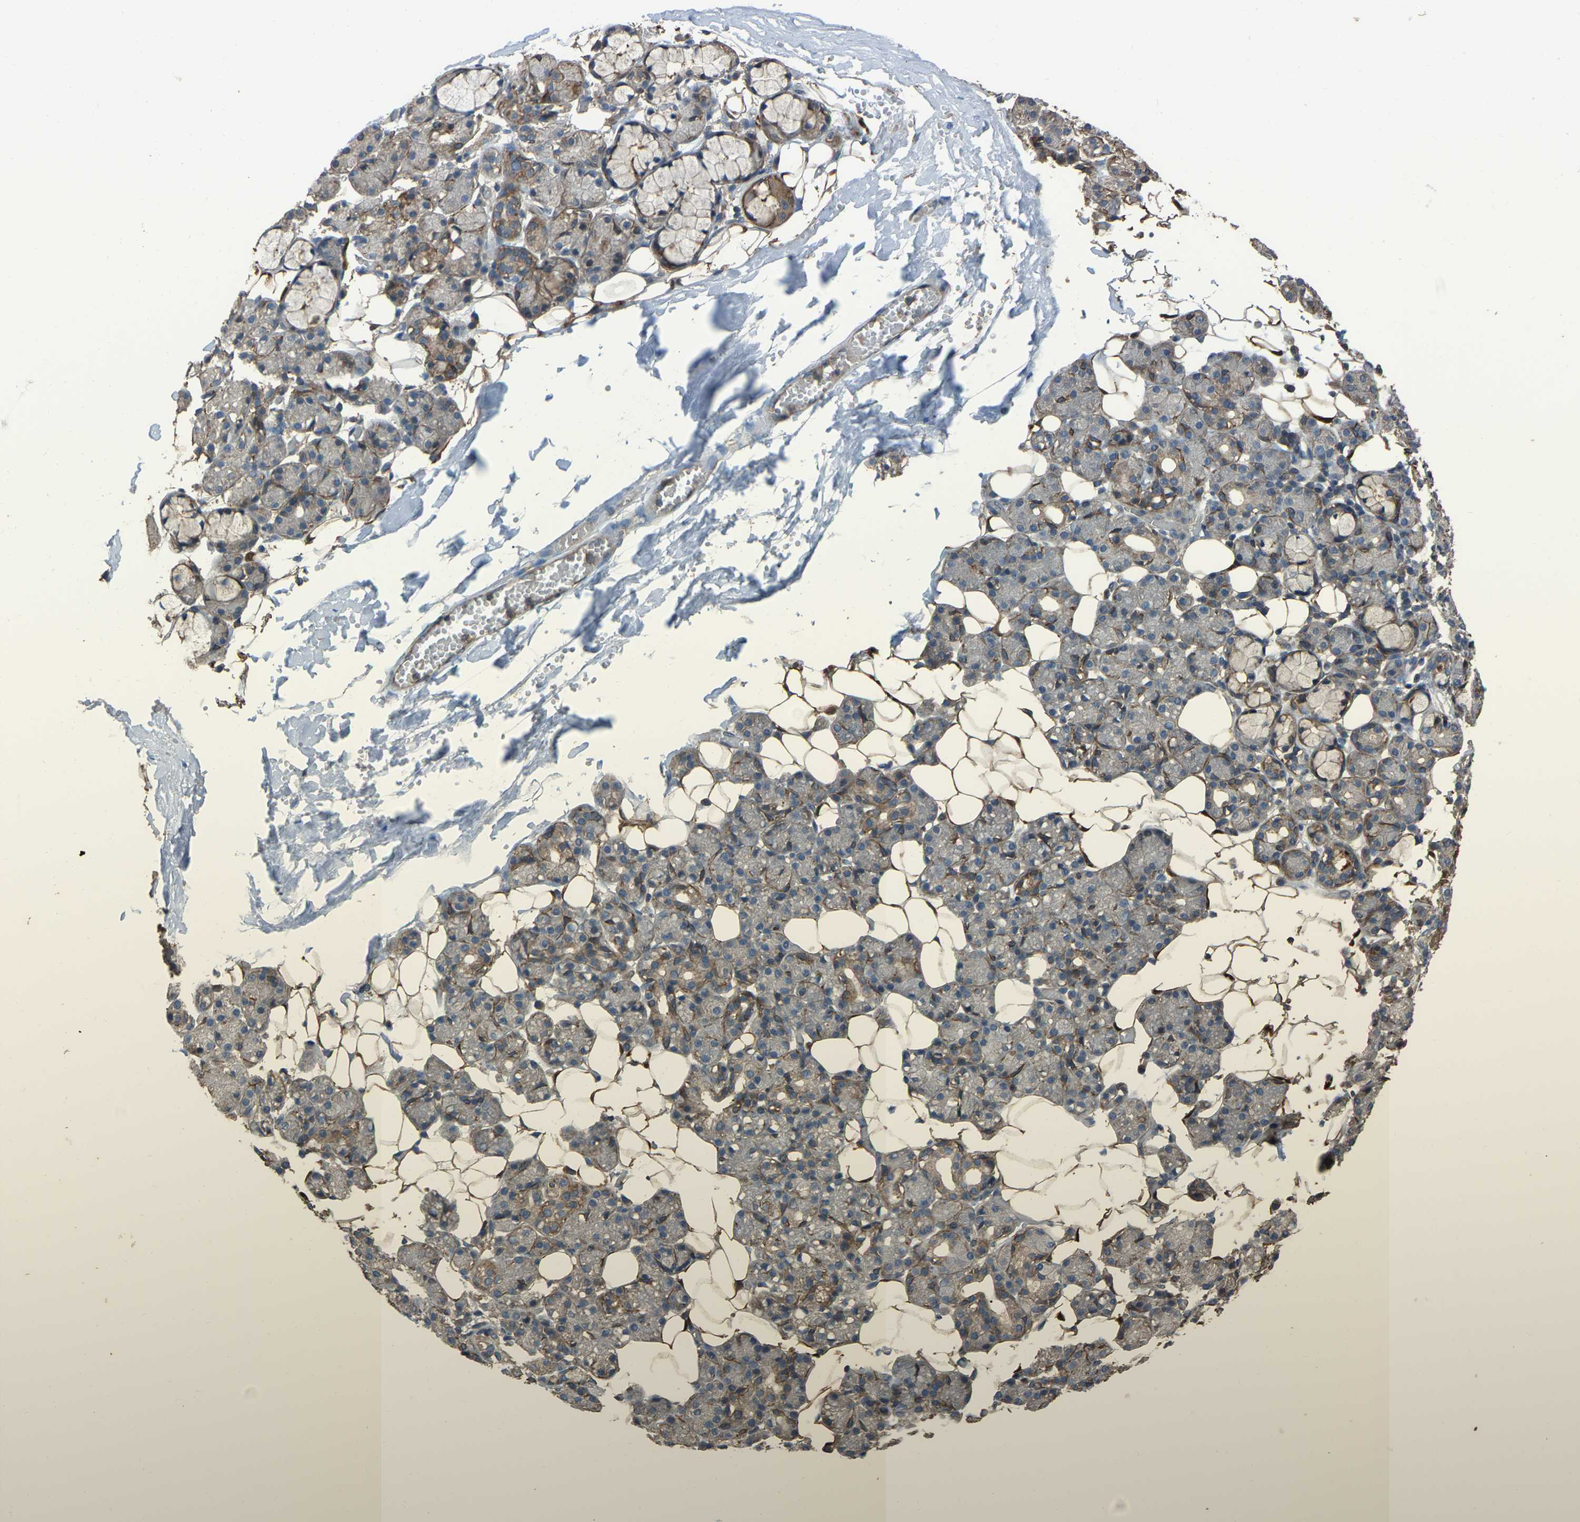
{"staining": {"intensity": "weak", "quantity": "25%-75%", "location": "cytoplasmic/membranous"}, "tissue": "salivary gland", "cell_type": "Glandular cells", "image_type": "normal", "snomed": [{"axis": "morphology", "description": "Normal tissue, NOS"}, {"axis": "topography", "description": "Salivary gland"}], "caption": "High-power microscopy captured an IHC image of normal salivary gland, revealing weak cytoplasmic/membranous staining in approximately 25%-75% of glandular cells.", "gene": "SLC4A2", "patient": {"sex": "male", "age": 63}}